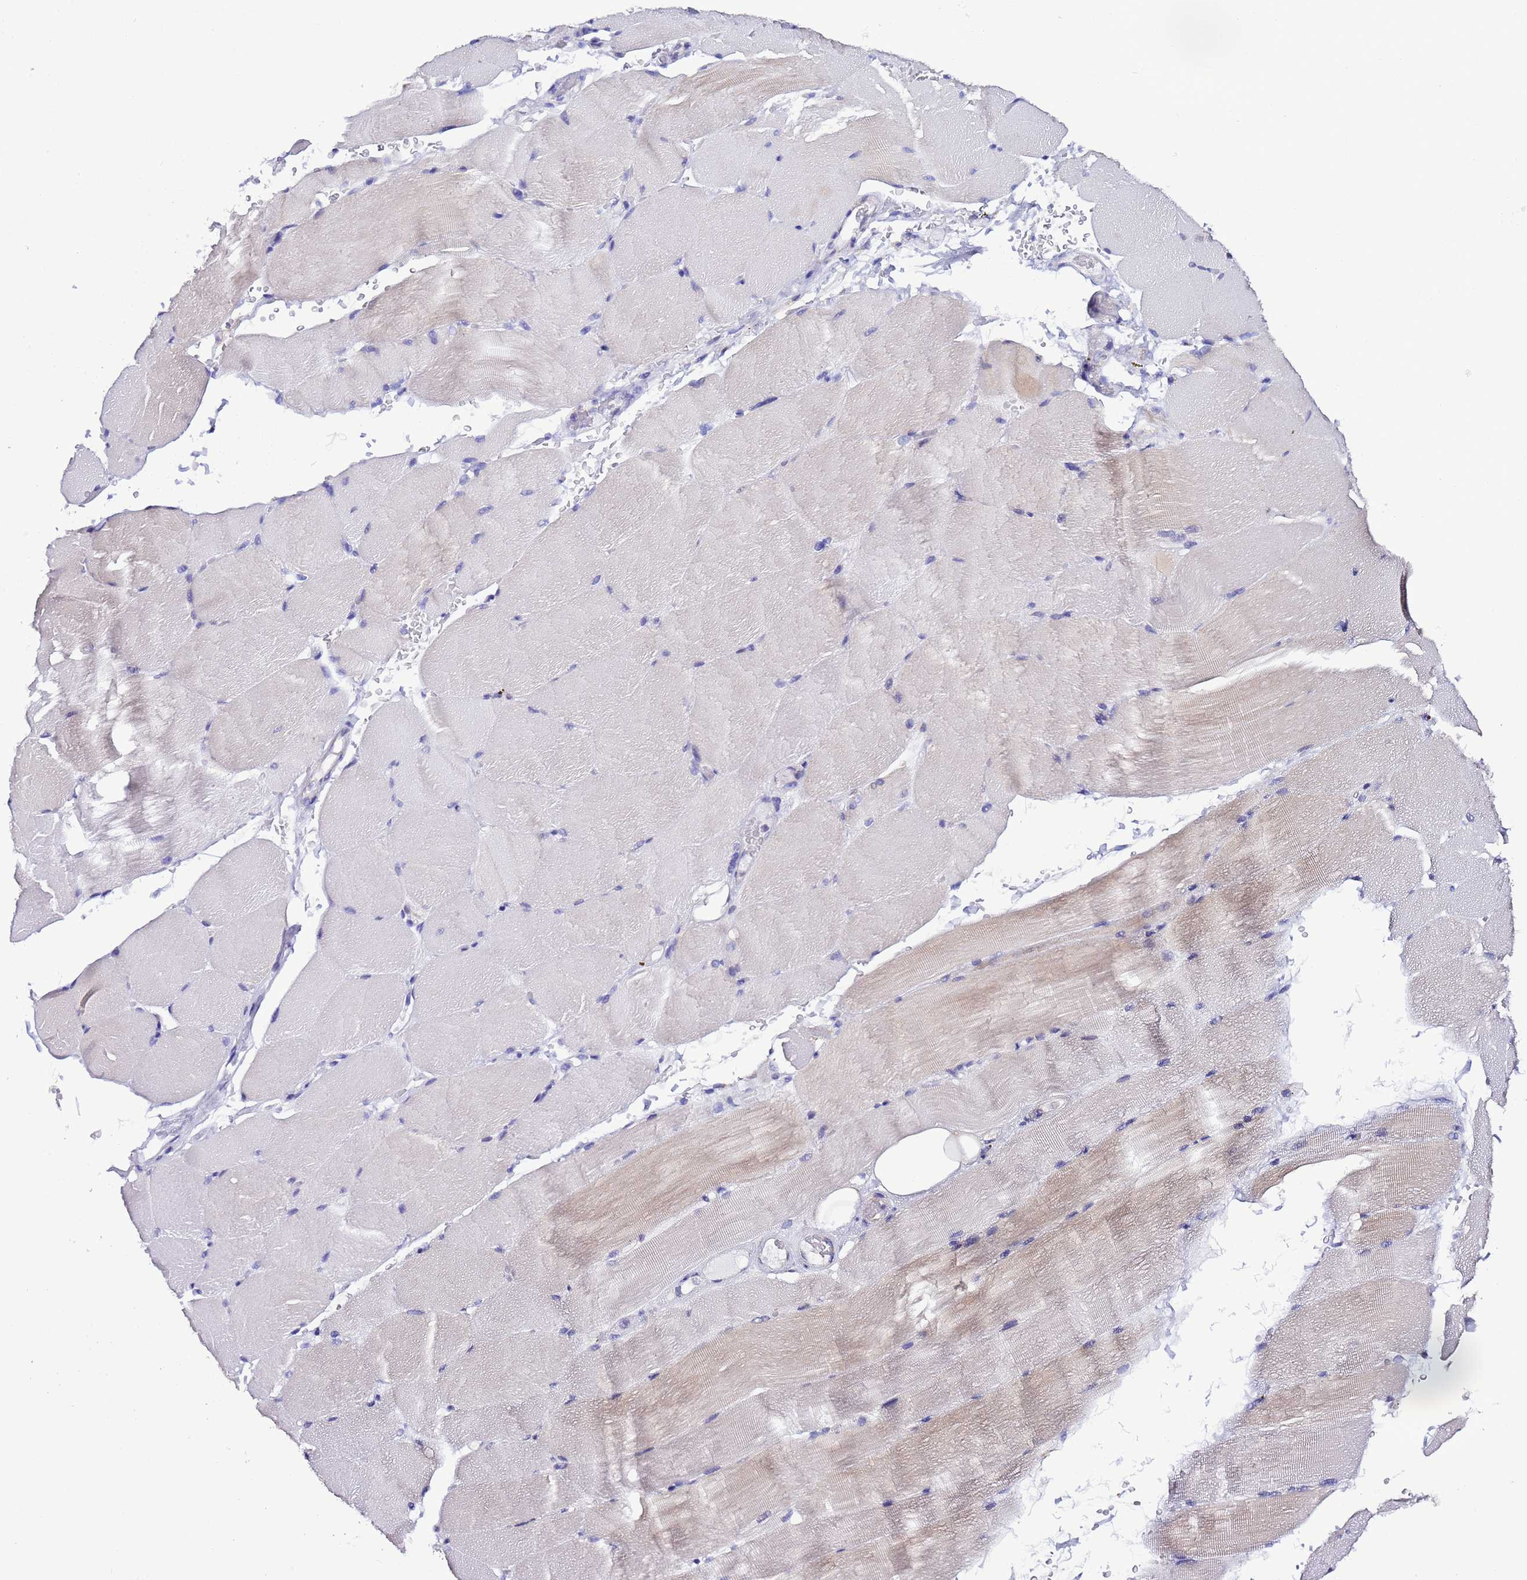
{"staining": {"intensity": "negative", "quantity": "none", "location": "none"}, "tissue": "skeletal muscle", "cell_type": "Myocytes", "image_type": "normal", "snomed": [{"axis": "morphology", "description": "Normal tissue, NOS"}, {"axis": "topography", "description": "Skeletal muscle"}, {"axis": "topography", "description": "Parathyroid gland"}], "caption": "An IHC micrograph of unremarkable skeletal muscle is shown. There is no staining in myocytes of skeletal muscle.", "gene": "AHI1", "patient": {"sex": "female", "age": 37}}